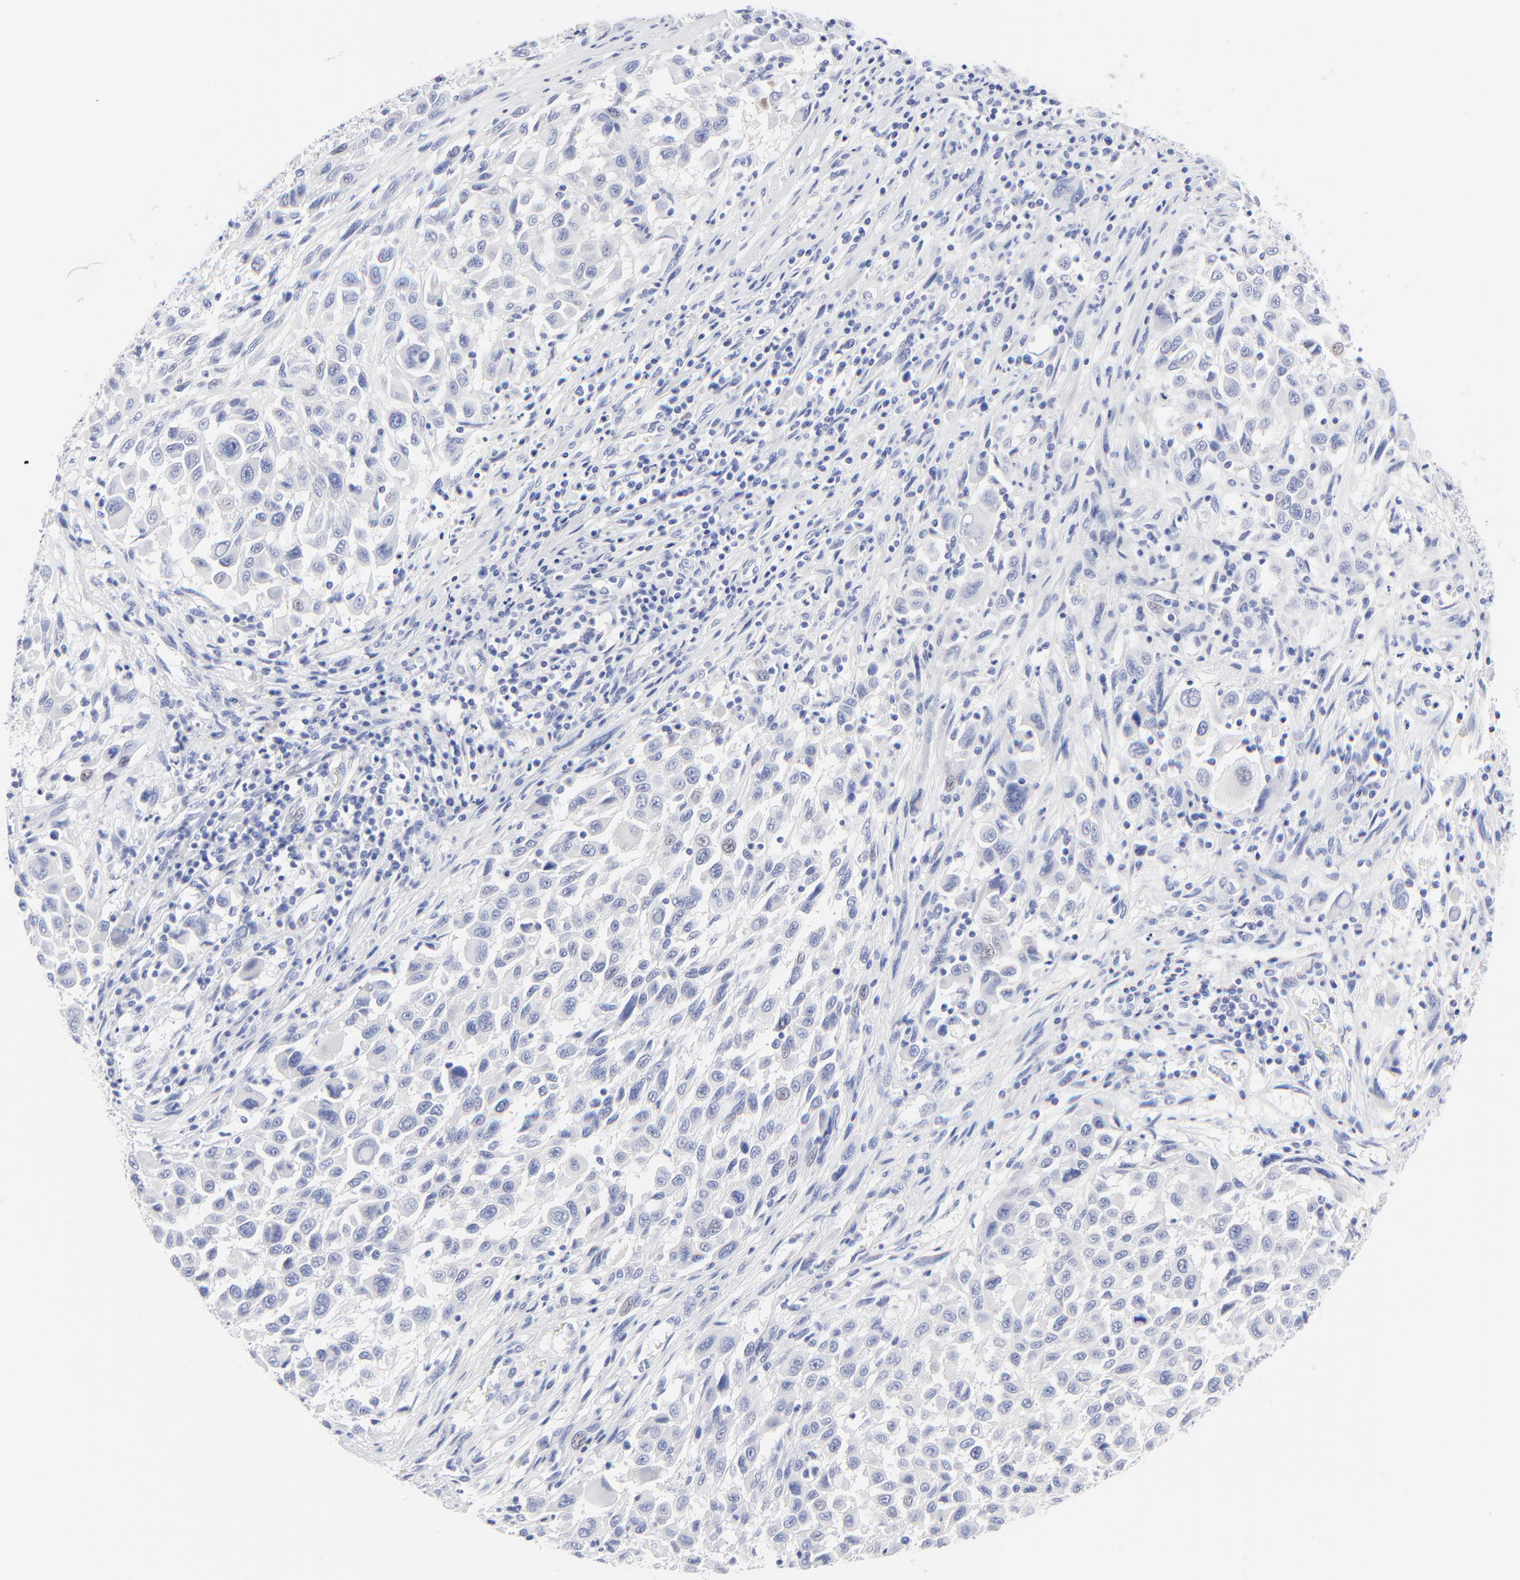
{"staining": {"intensity": "negative", "quantity": "none", "location": "none"}, "tissue": "melanoma", "cell_type": "Tumor cells", "image_type": "cancer", "snomed": [{"axis": "morphology", "description": "Malignant melanoma, Metastatic site"}, {"axis": "topography", "description": "Lymph node"}], "caption": "The IHC image has no significant positivity in tumor cells of malignant melanoma (metastatic site) tissue.", "gene": "PSD3", "patient": {"sex": "male", "age": 61}}